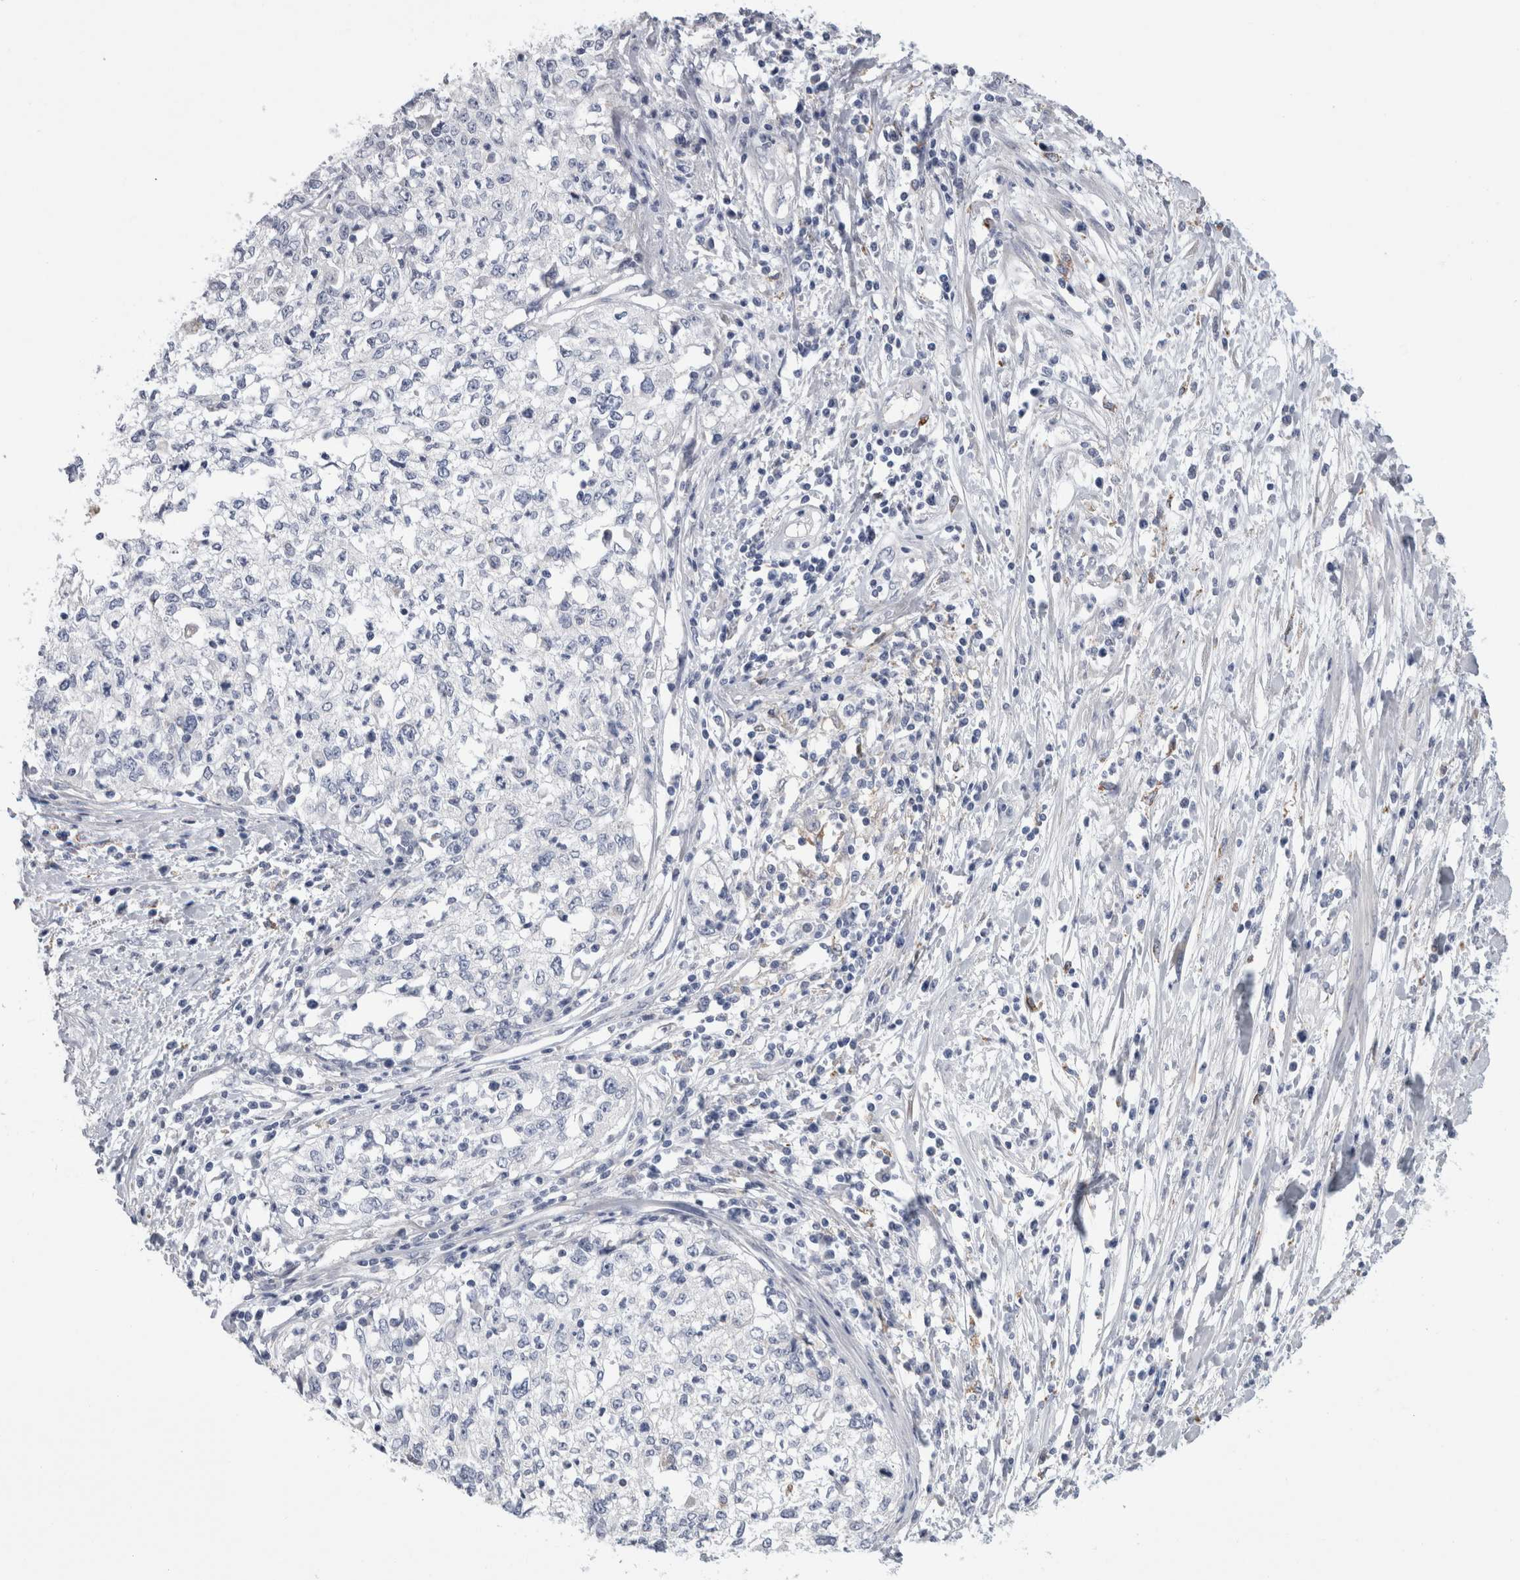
{"staining": {"intensity": "negative", "quantity": "none", "location": "none"}, "tissue": "cervical cancer", "cell_type": "Tumor cells", "image_type": "cancer", "snomed": [{"axis": "morphology", "description": "Squamous cell carcinoma, NOS"}, {"axis": "topography", "description": "Cervix"}], "caption": "High power microscopy photomicrograph of an immunohistochemistry (IHC) photomicrograph of cervical cancer (squamous cell carcinoma), revealing no significant positivity in tumor cells.", "gene": "GATM", "patient": {"sex": "female", "age": 57}}